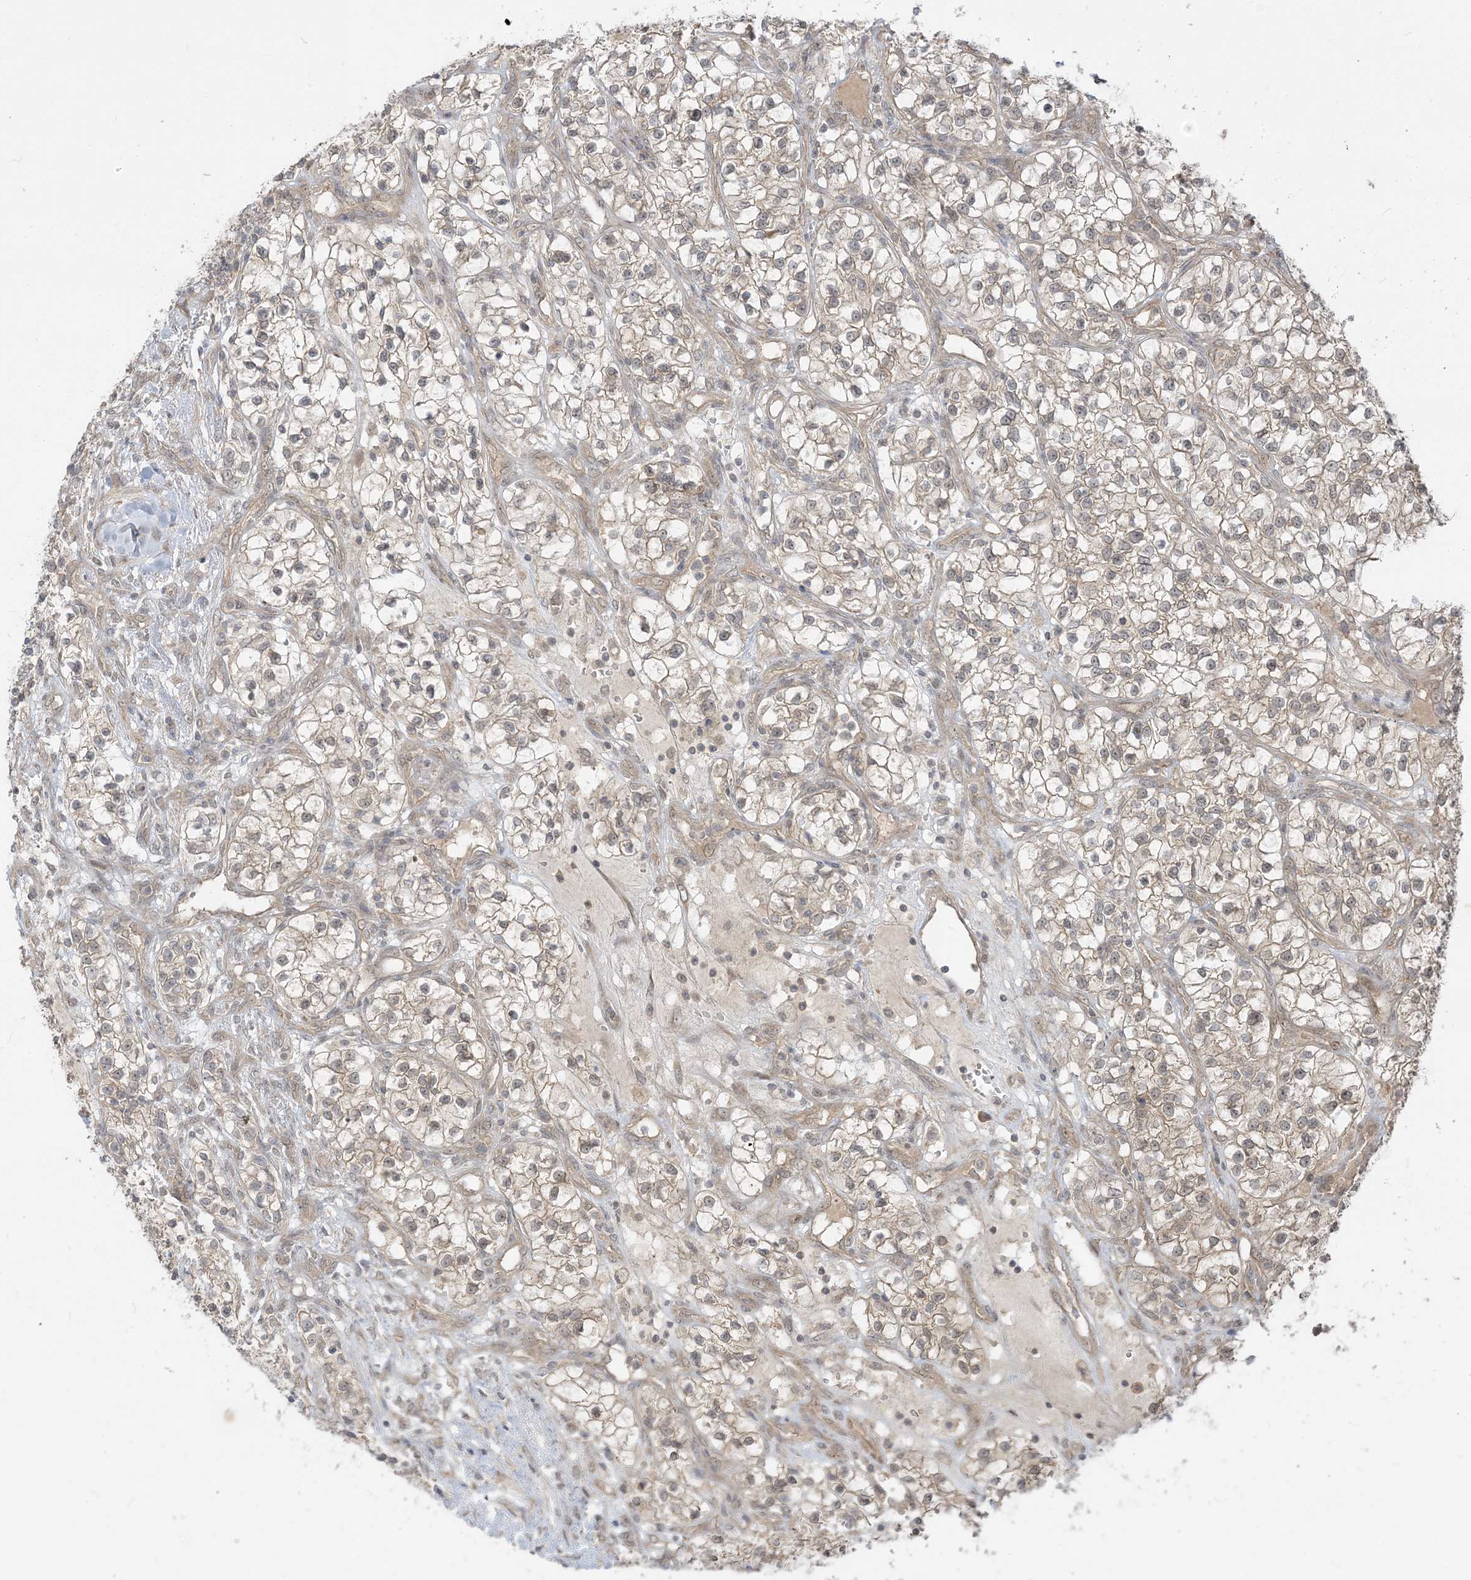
{"staining": {"intensity": "negative", "quantity": "none", "location": "none"}, "tissue": "renal cancer", "cell_type": "Tumor cells", "image_type": "cancer", "snomed": [{"axis": "morphology", "description": "Adenocarcinoma, NOS"}, {"axis": "topography", "description": "Kidney"}], "caption": "Immunohistochemical staining of human renal cancer exhibits no significant positivity in tumor cells.", "gene": "TBCC", "patient": {"sex": "female", "age": 57}}